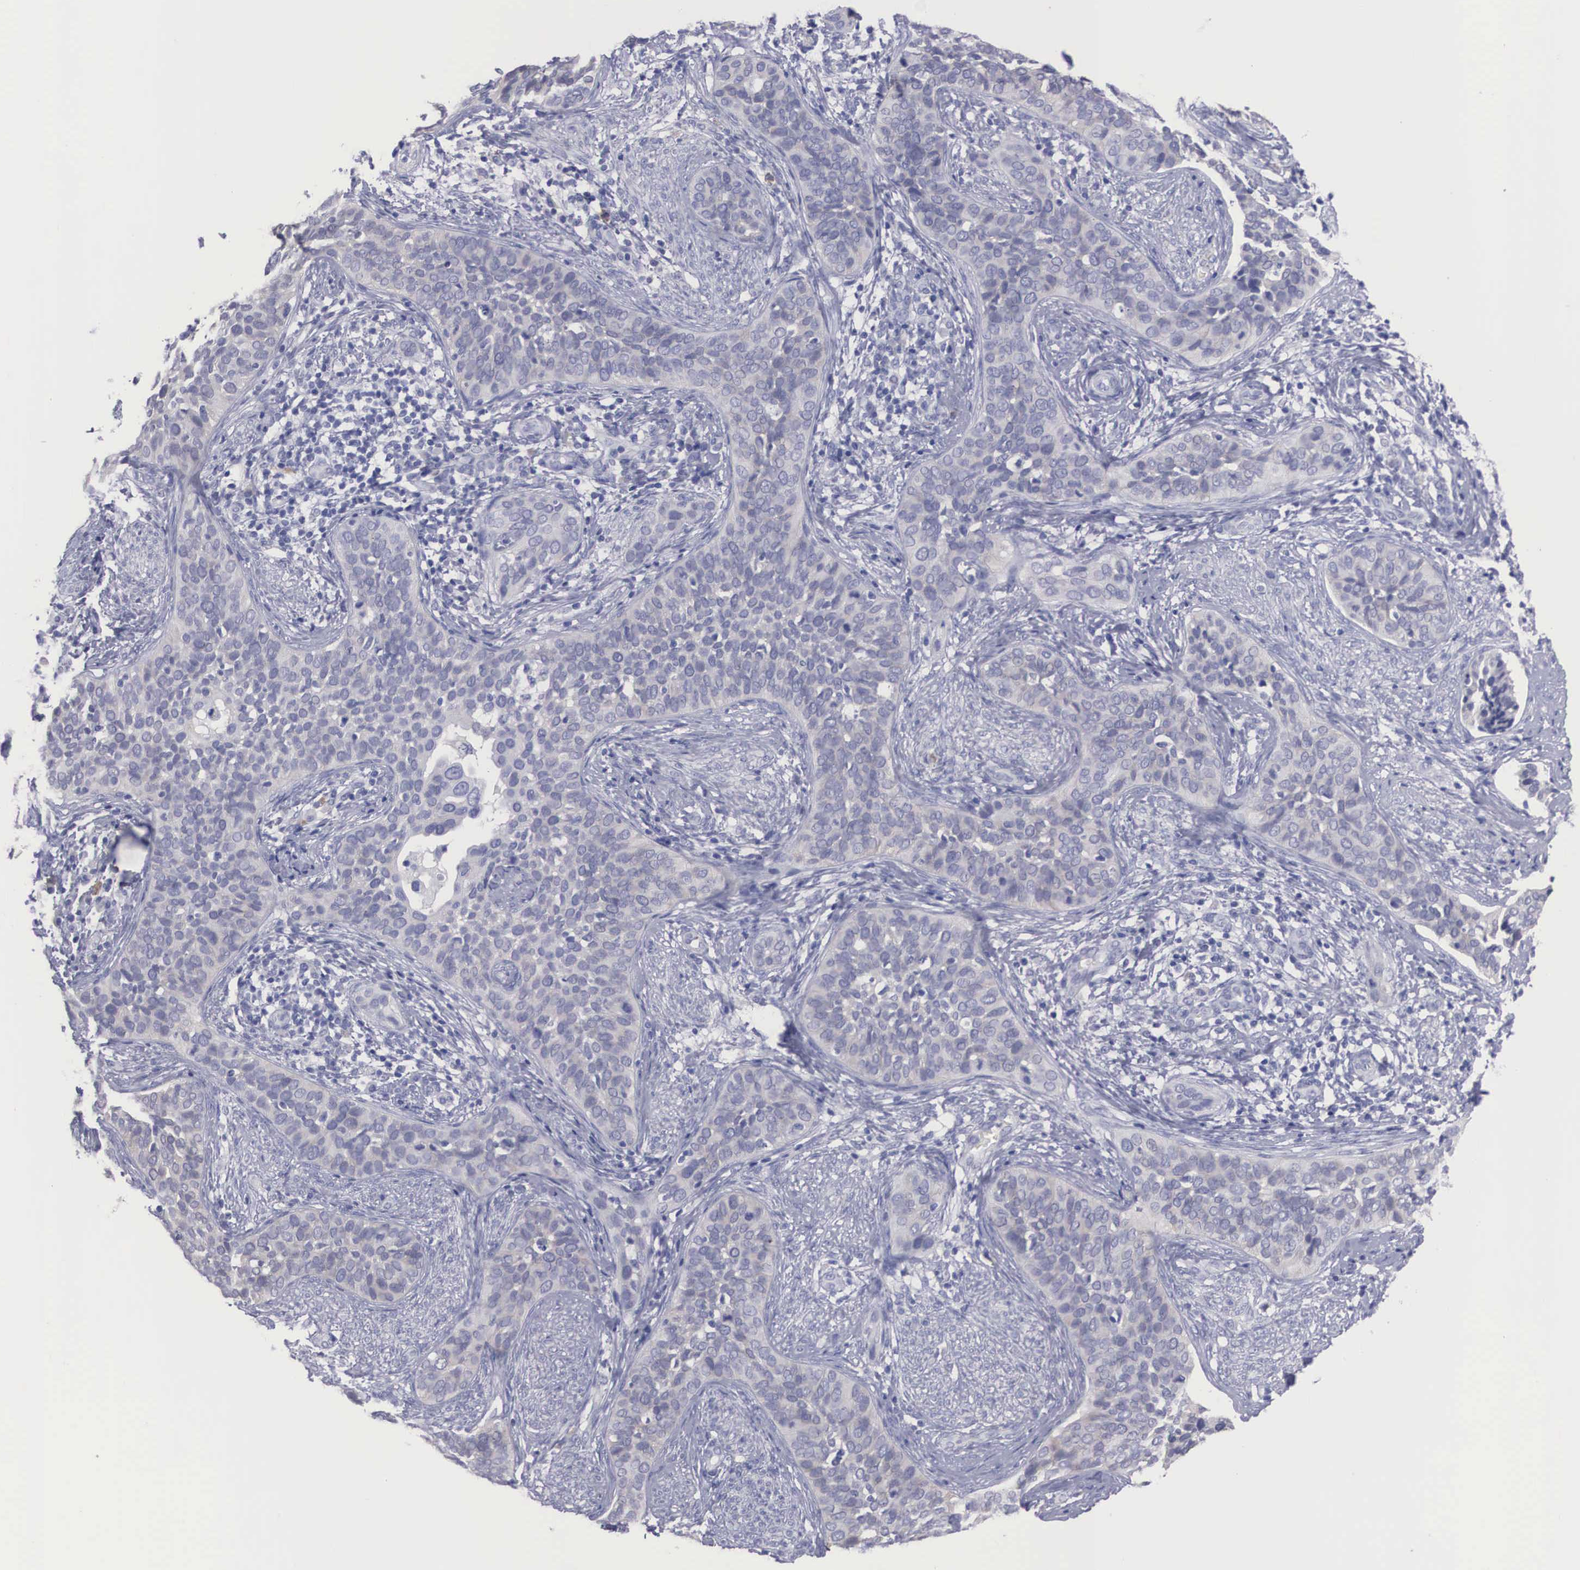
{"staining": {"intensity": "weak", "quantity": "<25%", "location": "cytoplasmic/membranous"}, "tissue": "cervical cancer", "cell_type": "Tumor cells", "image_type": "cancer", "snomed": [{"axis": "morphology", "description": "Squamous cell carcinoma, NOS"}, {"axis": "topography", "description": "Cervix"}], "caption": "Immunohistochemical staining of cervical cancer (squamous cell carcinoma) demonstrates no significant positivity in tumor cells.", "gene": "REPS2", "patient": {"sex": "female", "age": 31}}